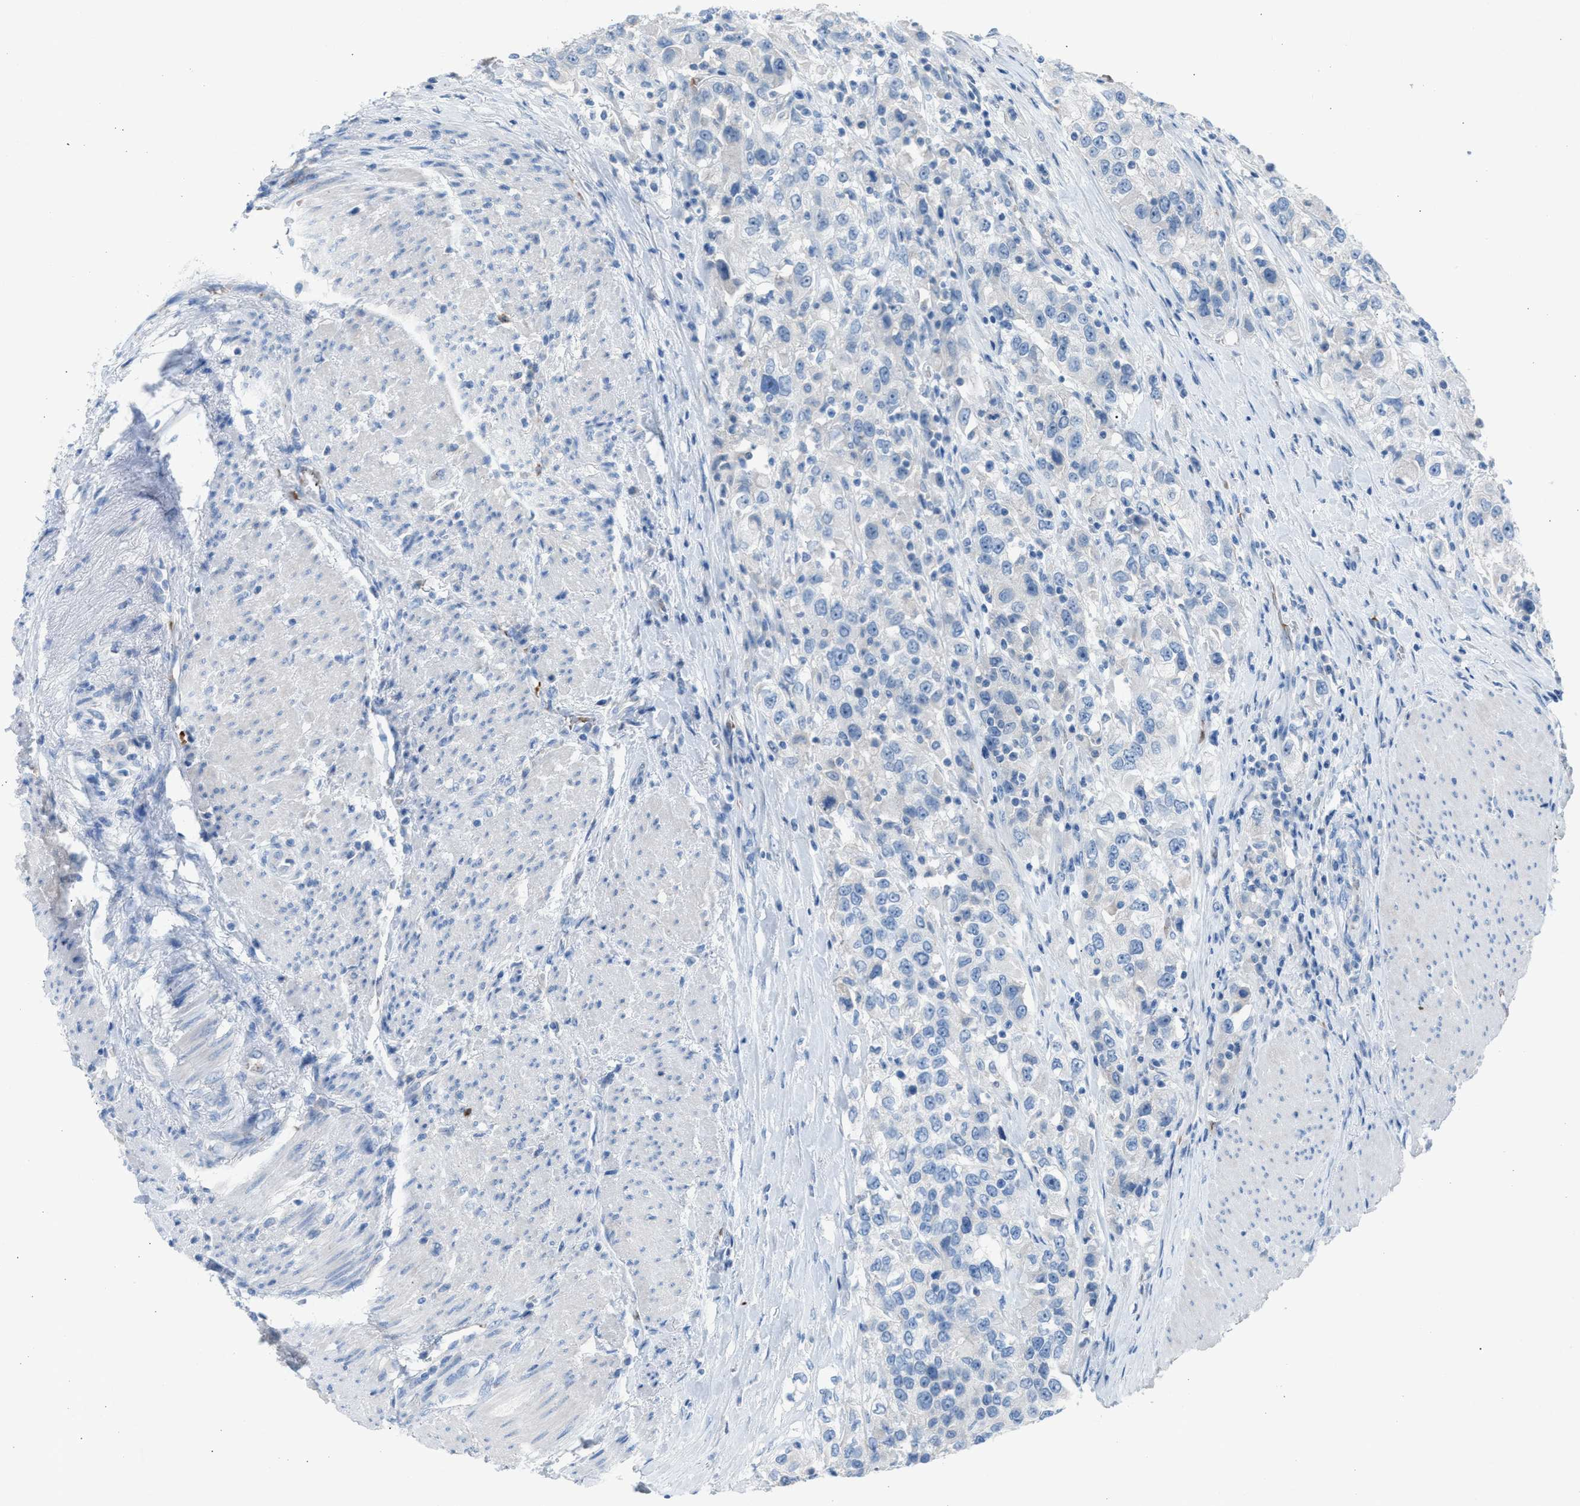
{"staining": {"intensity": "negative", "quantity": "none", "location": "none"}, "tissue": "urothelial cancer", "cell_type": "Tumor cells", "image_type": "cancer", "snomed": [{"axis": "morphology", "description": "Urothelial carcinoma, High grade"}, {"axis": "topography", "description": "Urinary bladder"}], "caption": "Tumor cells are negative for protein expression in human urothelial cancer.", "gene": "CFAP77", "patient": {"sex": "female", "age": 80}}